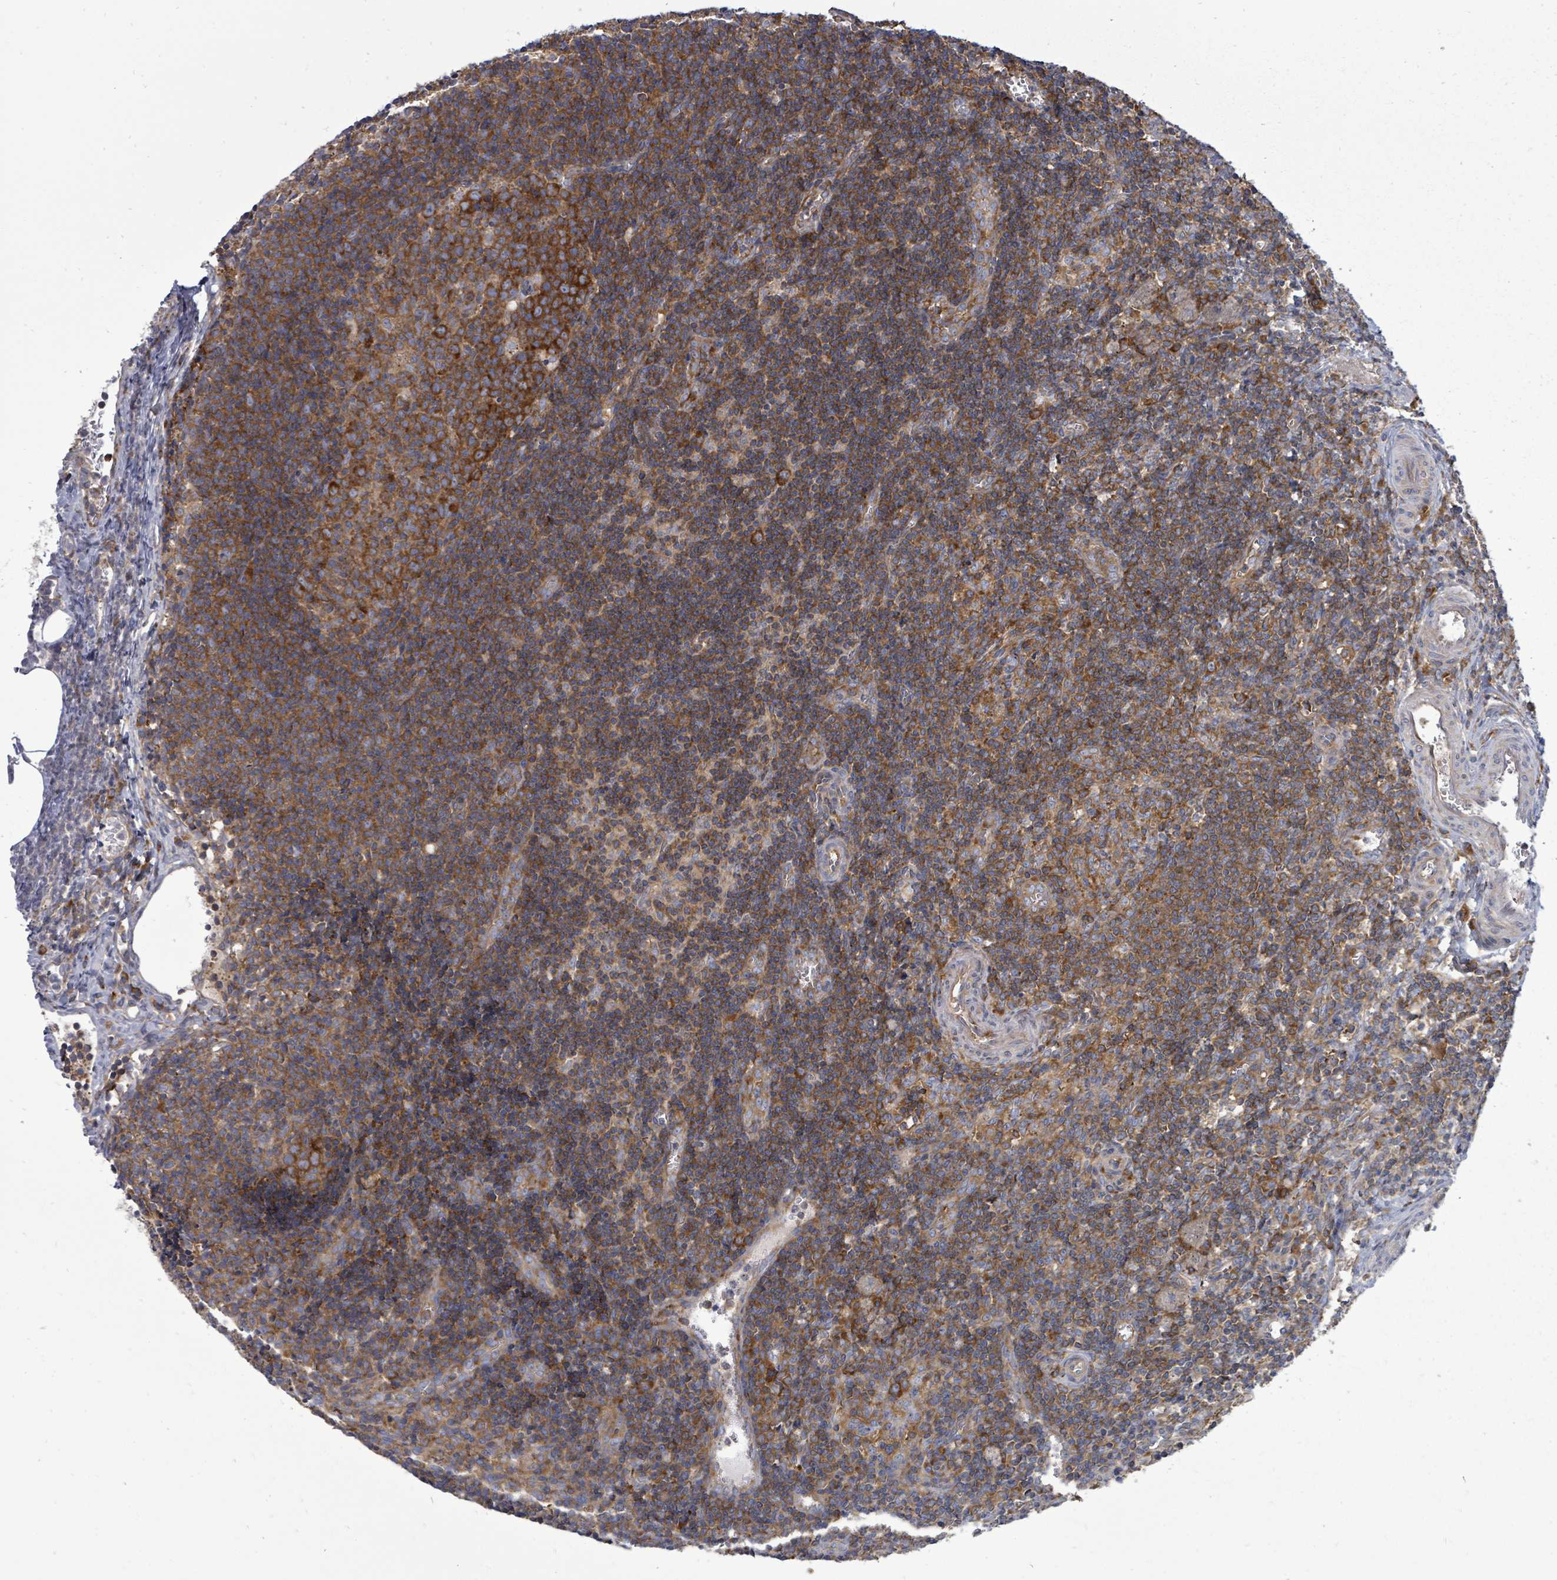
{"staining": {"intensity": "strong", "quantity": ">75%", "location": "cytoplasmic/membranous"}, "tissue": "lymph node", "cell_type": "Germinal center cells", "image_type": "normal", "snomed": [{"axis": "morphology", "description": "Normal tissue, NOS"}, {"axis": "topography", "description": "Lymph node"}], "caption": "IHC staining of benign lymph node, which demonstrates high levels of strong cytoplasmic/membranous expression in about >75% of germinal center cells indicating strong cytoplasmic/membranous protein staining. The staining was performed using DAB (3,3'-diaminobenzidine) (brown) for protein detection and nuclei were counterstained in hematoxylin (blue).", "gene": "EIF3CL", "patient": {"sex": "female", "age": 37}}